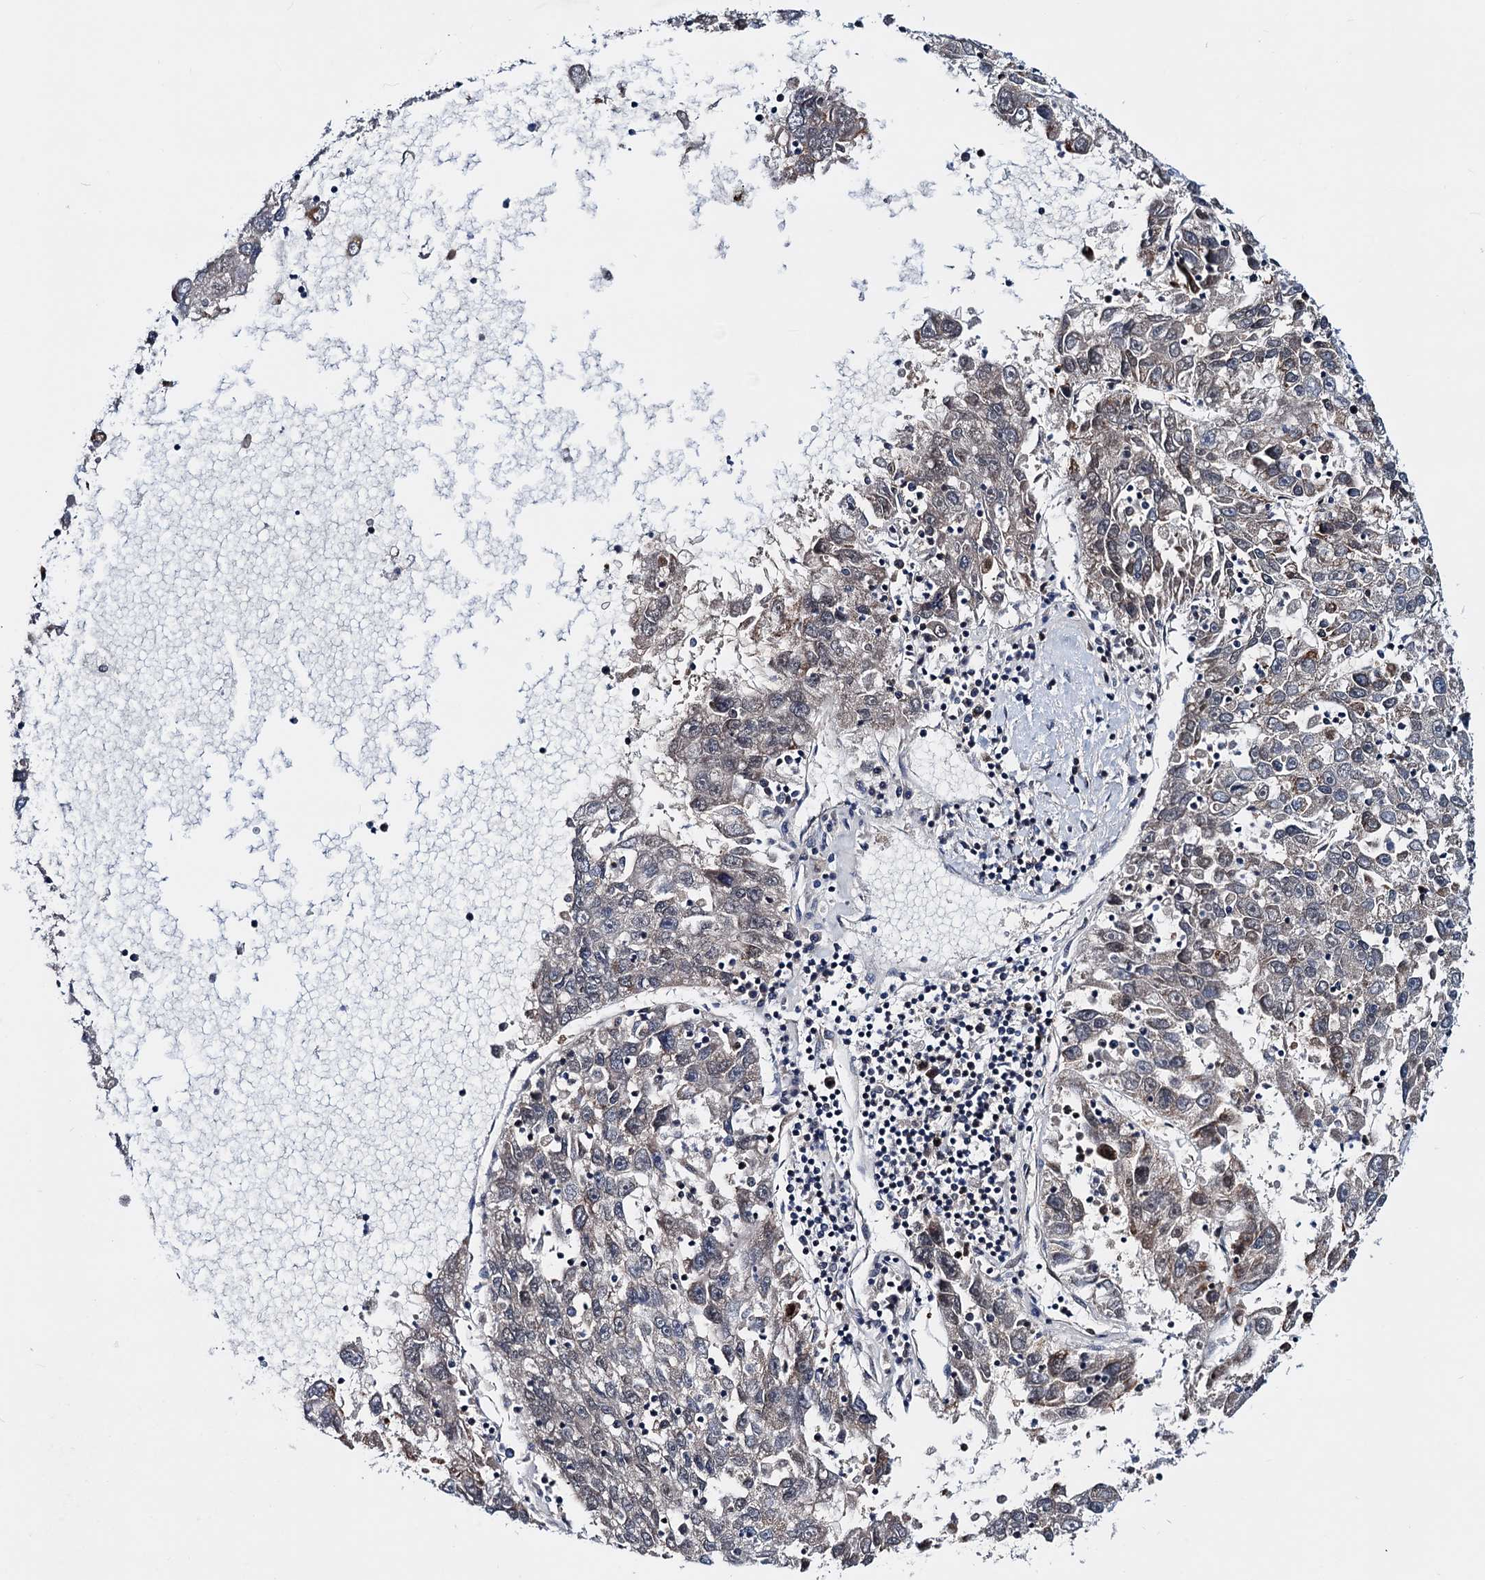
{"staining": {"intensity": "weak", "quantity": "<25%", "location": "cytoplasmic/membranous"}, "tissue": "liver cancer", "cell_type": "Tumor cells", "image_type": "cancer", "snomed": [{"axis": "morphology", "description": "Carcinoma, Hepatocellular, NOS"}, {"axis": "topography", "description": "Liver"}], "caption": "Immunohistochemical staining of human hepatocellular carcinoma (liver) reveals no significant positivity in tumor cells.", "gene": "COA4", "patient": {"sex": "male", "age": 49}}